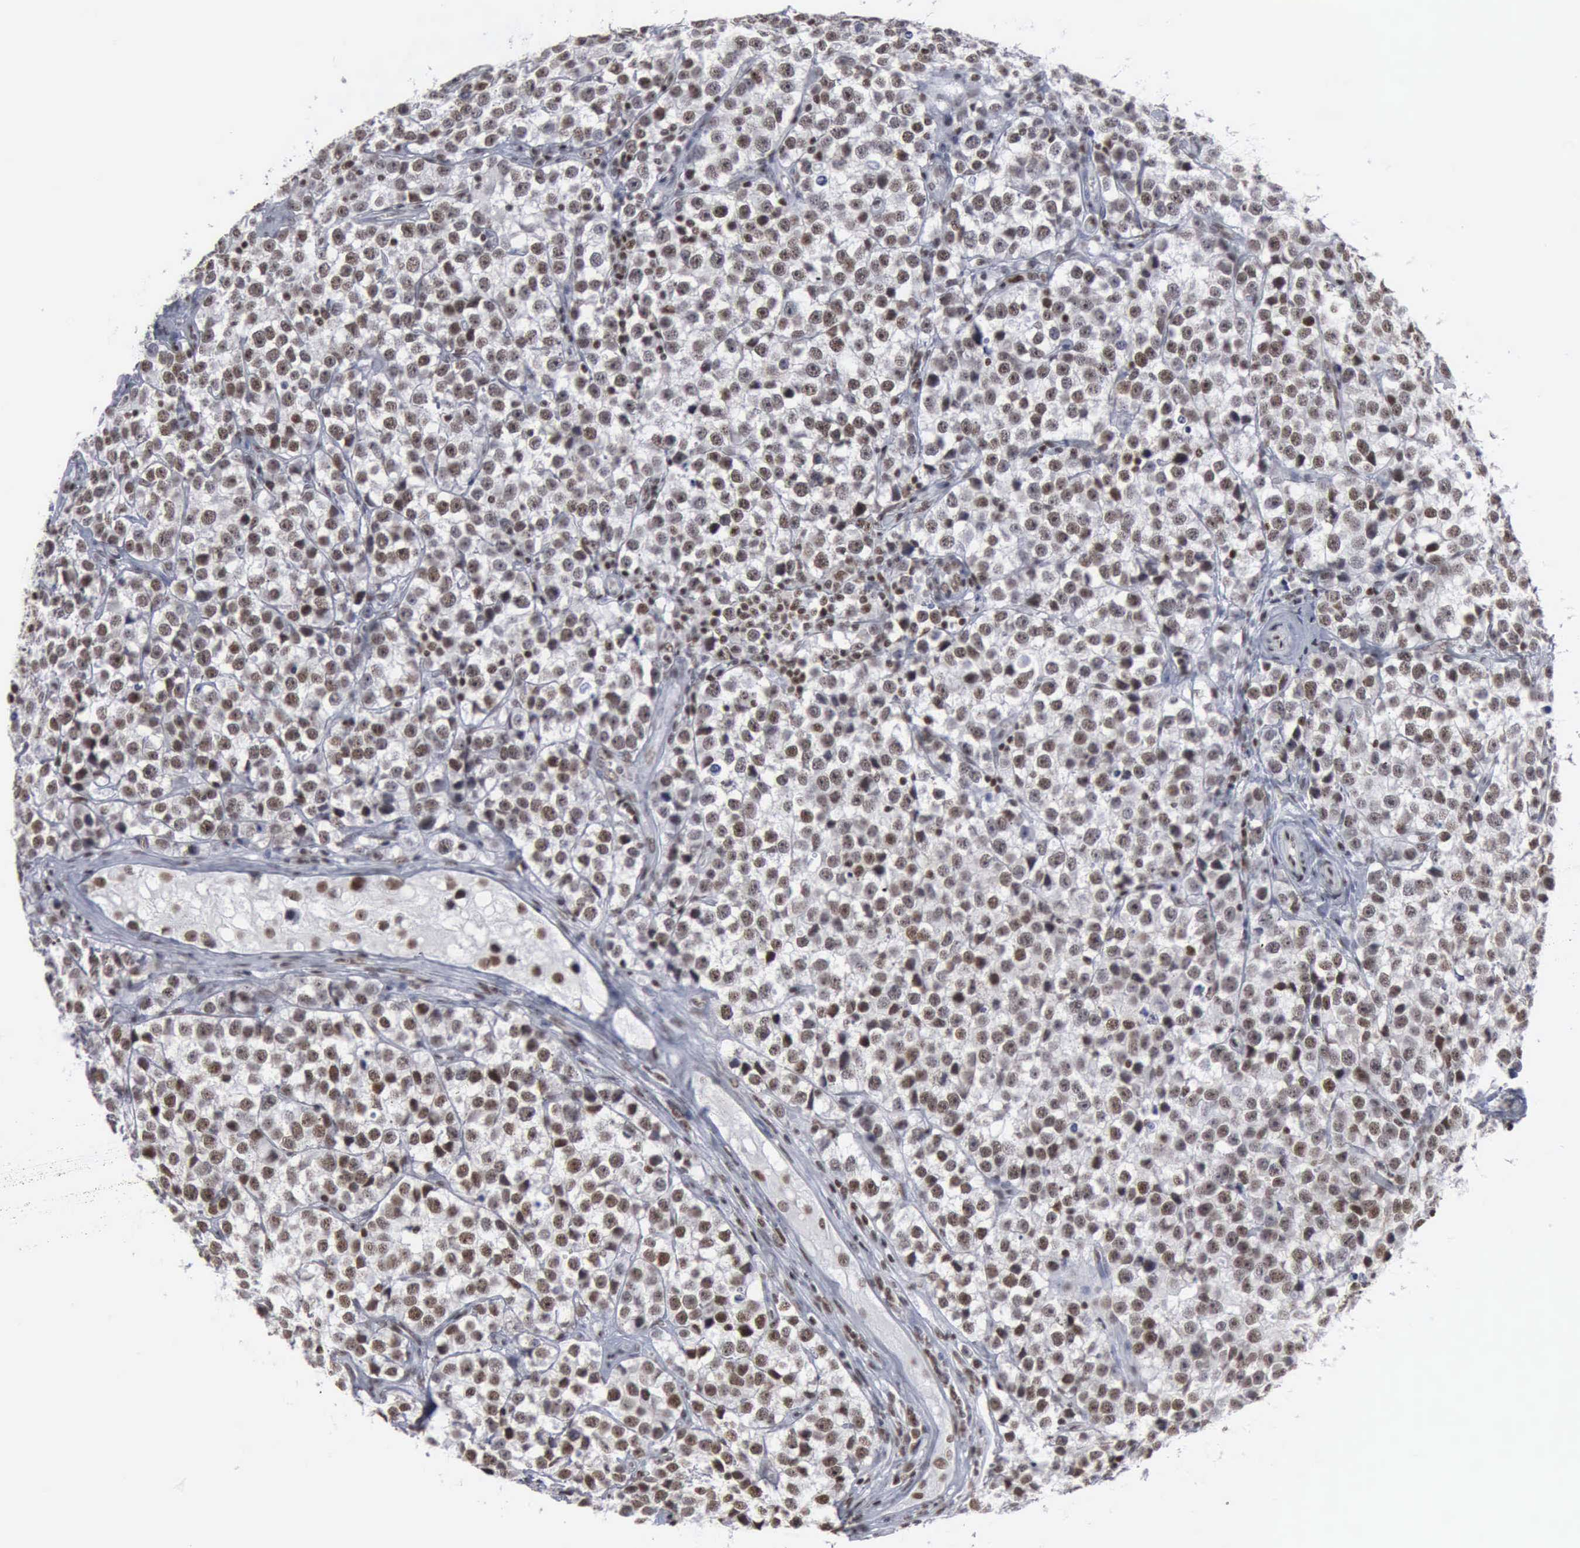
{"staining": {"intensity": "moderate", "quantity": ">75%", "location": "nuclear"}, "tissue": "testis cancer", "cell_type": "Tumor cells", "image_type": "cancer", "snomed": [{"axis": "morphology", "description": "Seminoma, NOS"}, {"axis": "topography", "description": "Testis"}], "caption": "IHC staining of testis cancer (seminoma), which shows medium levels of moderate nuclear expression in about >75% of tumor cells indicating moderate nuclear protein expression. The staining was performed using DAB (brown) for protein detection and nuclei were counterstained in hematoxylin (blue).", "gene": "XPA", "patient": {"sex": "male", "age": 25}}